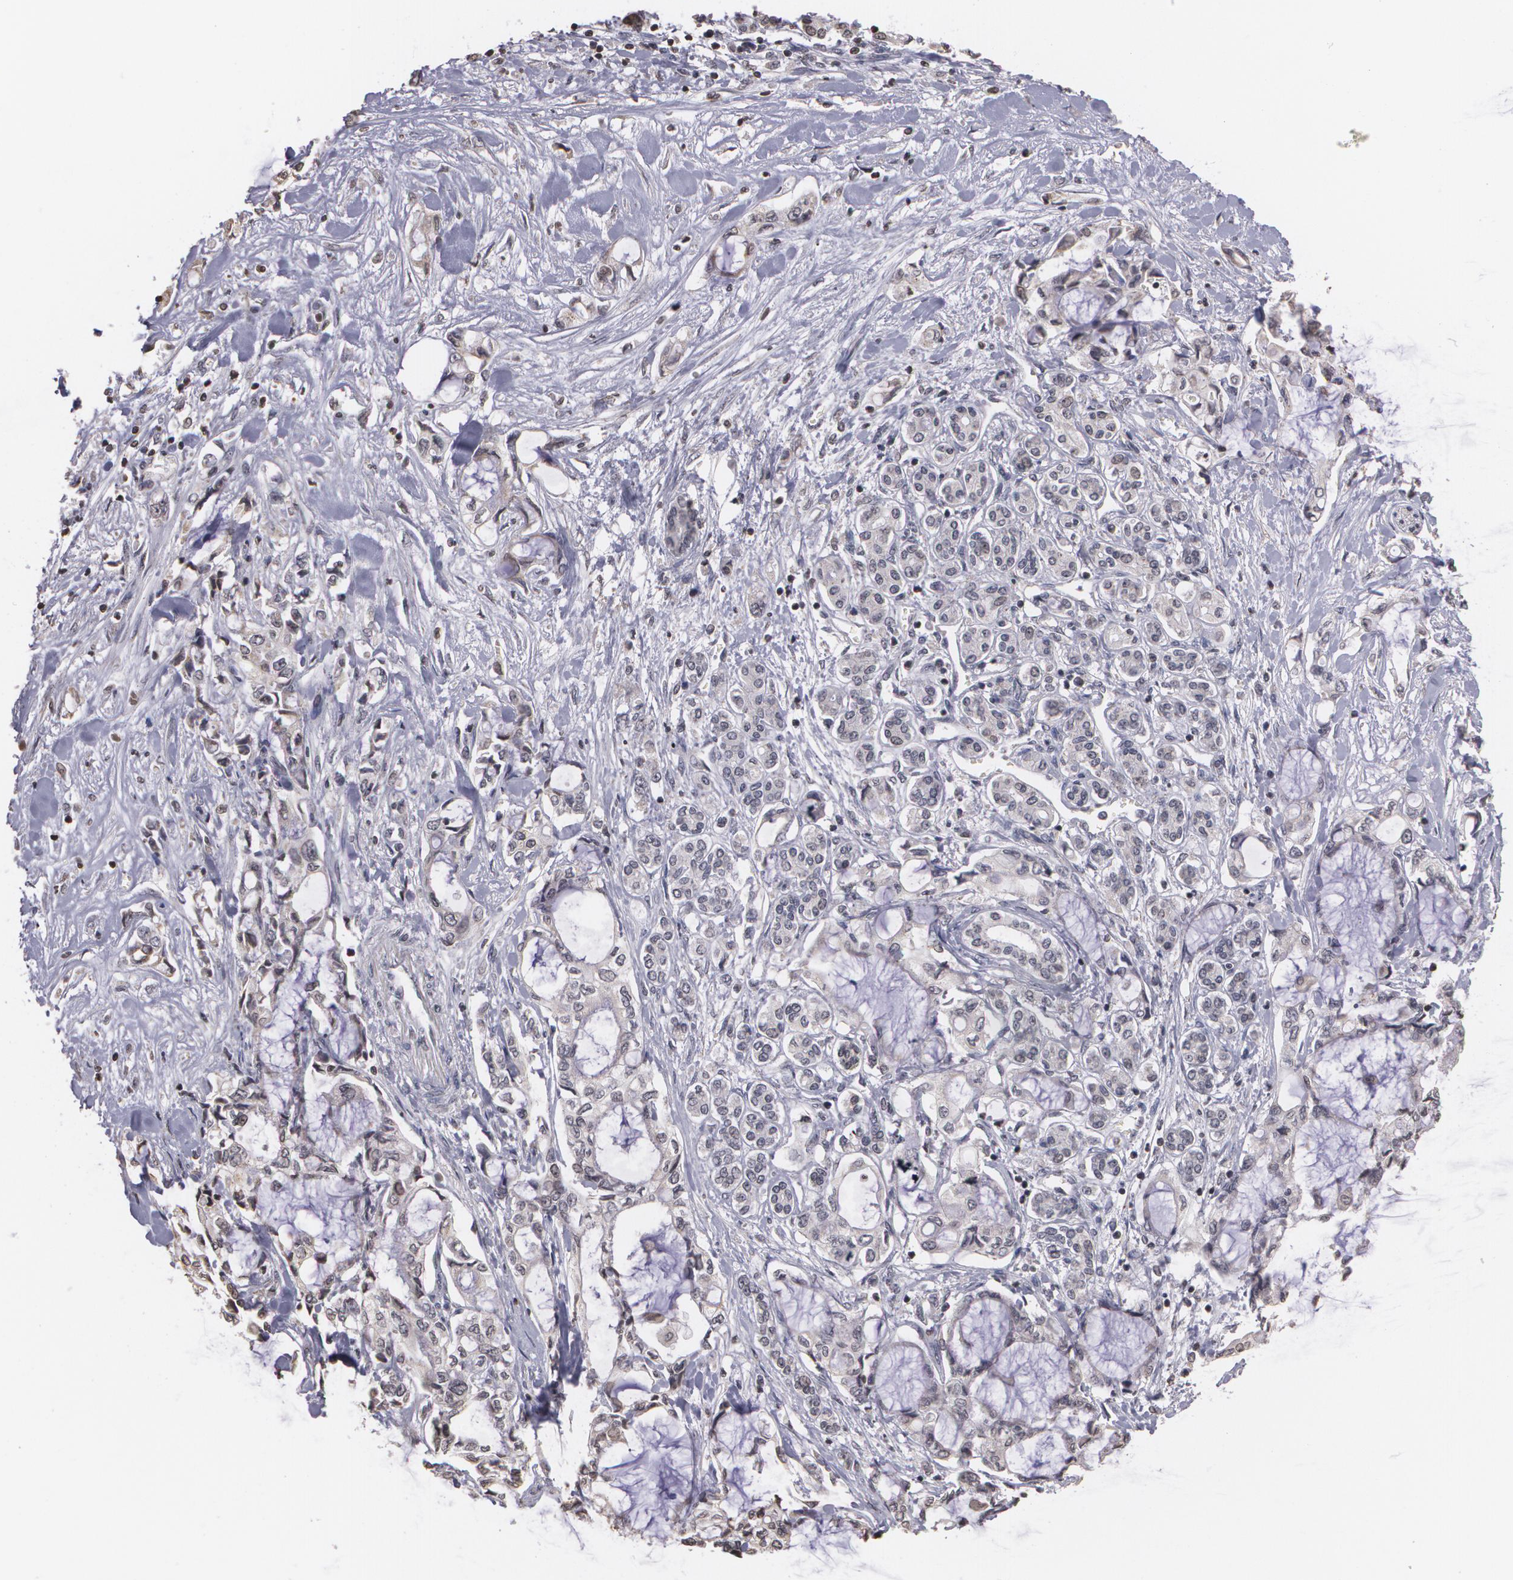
{"staining": {"intensity": "negative", "quantity": "none", "location": "none"}, "tissue": "pancreatic cancer", "cell_type": "Tumor cells", "image_type": "cancer", "snomed": [{"axis": "morphology", "description": "Adenocarcinoma, NOS"}, {"axis": "topography", "description": "Pancreas"}], "caption": "IHC micrograph of neoplastic tissue: pancreatic cancer stained with DAB (3,3'-diaminobenzidine) displays no significant protein expression in tumor cells.", "gene": "THRB", "patient": {"sex": "female", "age": 70}}